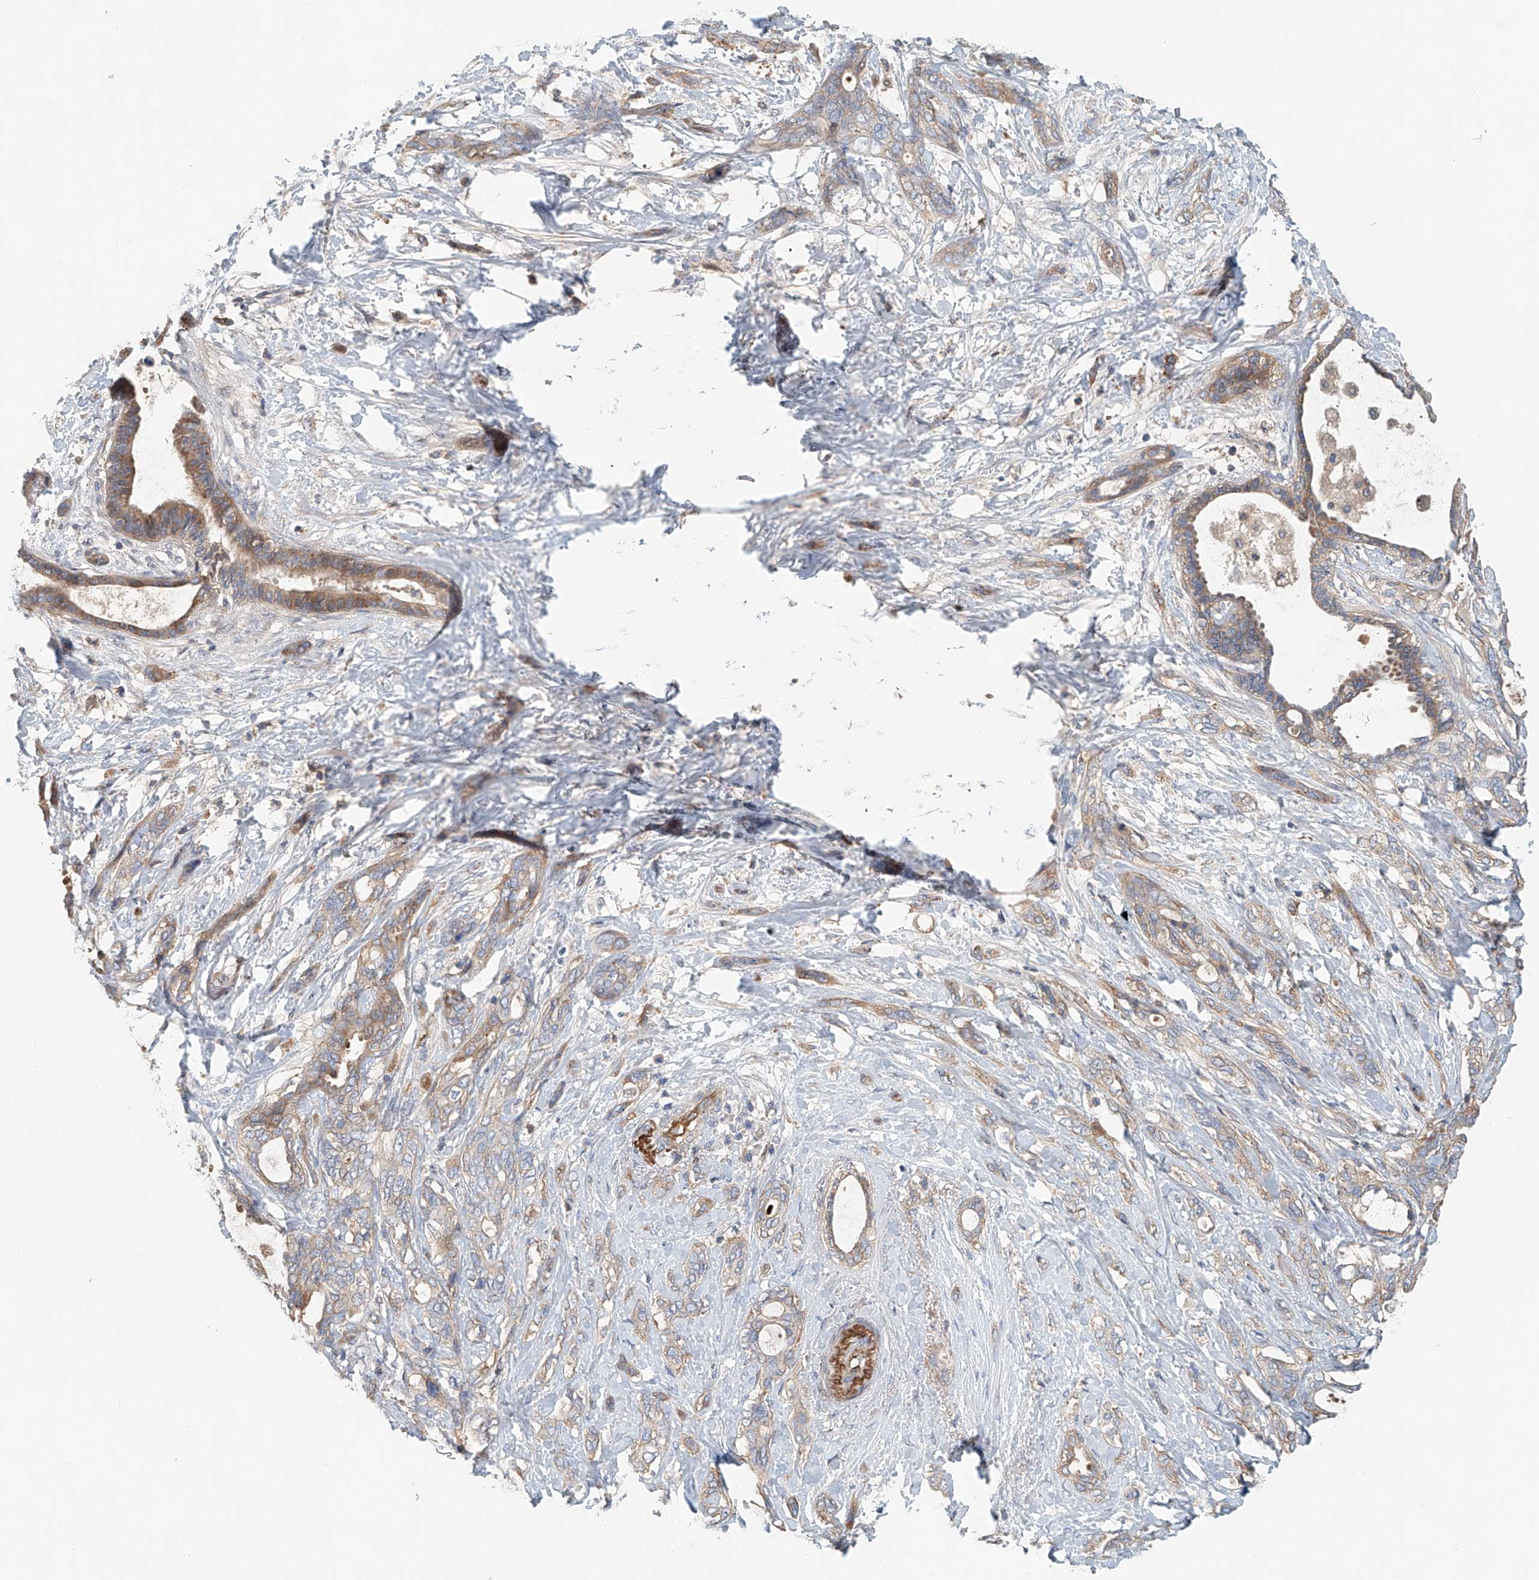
{"staining": {"intensity": "weak", "quantity": ">75%", "location": "cytoplasmic/membranous"}, "tissue": "pancreatic cancer", "cell_type": "Tumor cells", "image_type": "cancer", "snomed": [{"axis": "morphology", "description": "Normal tissue, NOS"}, {"axis": "morphology", "description": "Adenocarcinoma, NOS"}, {"axis": "topography", "description": "Pancreas"}, {"axis": "topography", "description": "Peripheral nerve tissue"}], "caption": "Adenocarcinoma (pancreatic) stained with DAB IHC reveals low levels of weak cytoplasmic/membranous expression in approximately >75% of tumor cells.", "gene": "FRYL", "patient": {"sex": "female", "age": 63}}